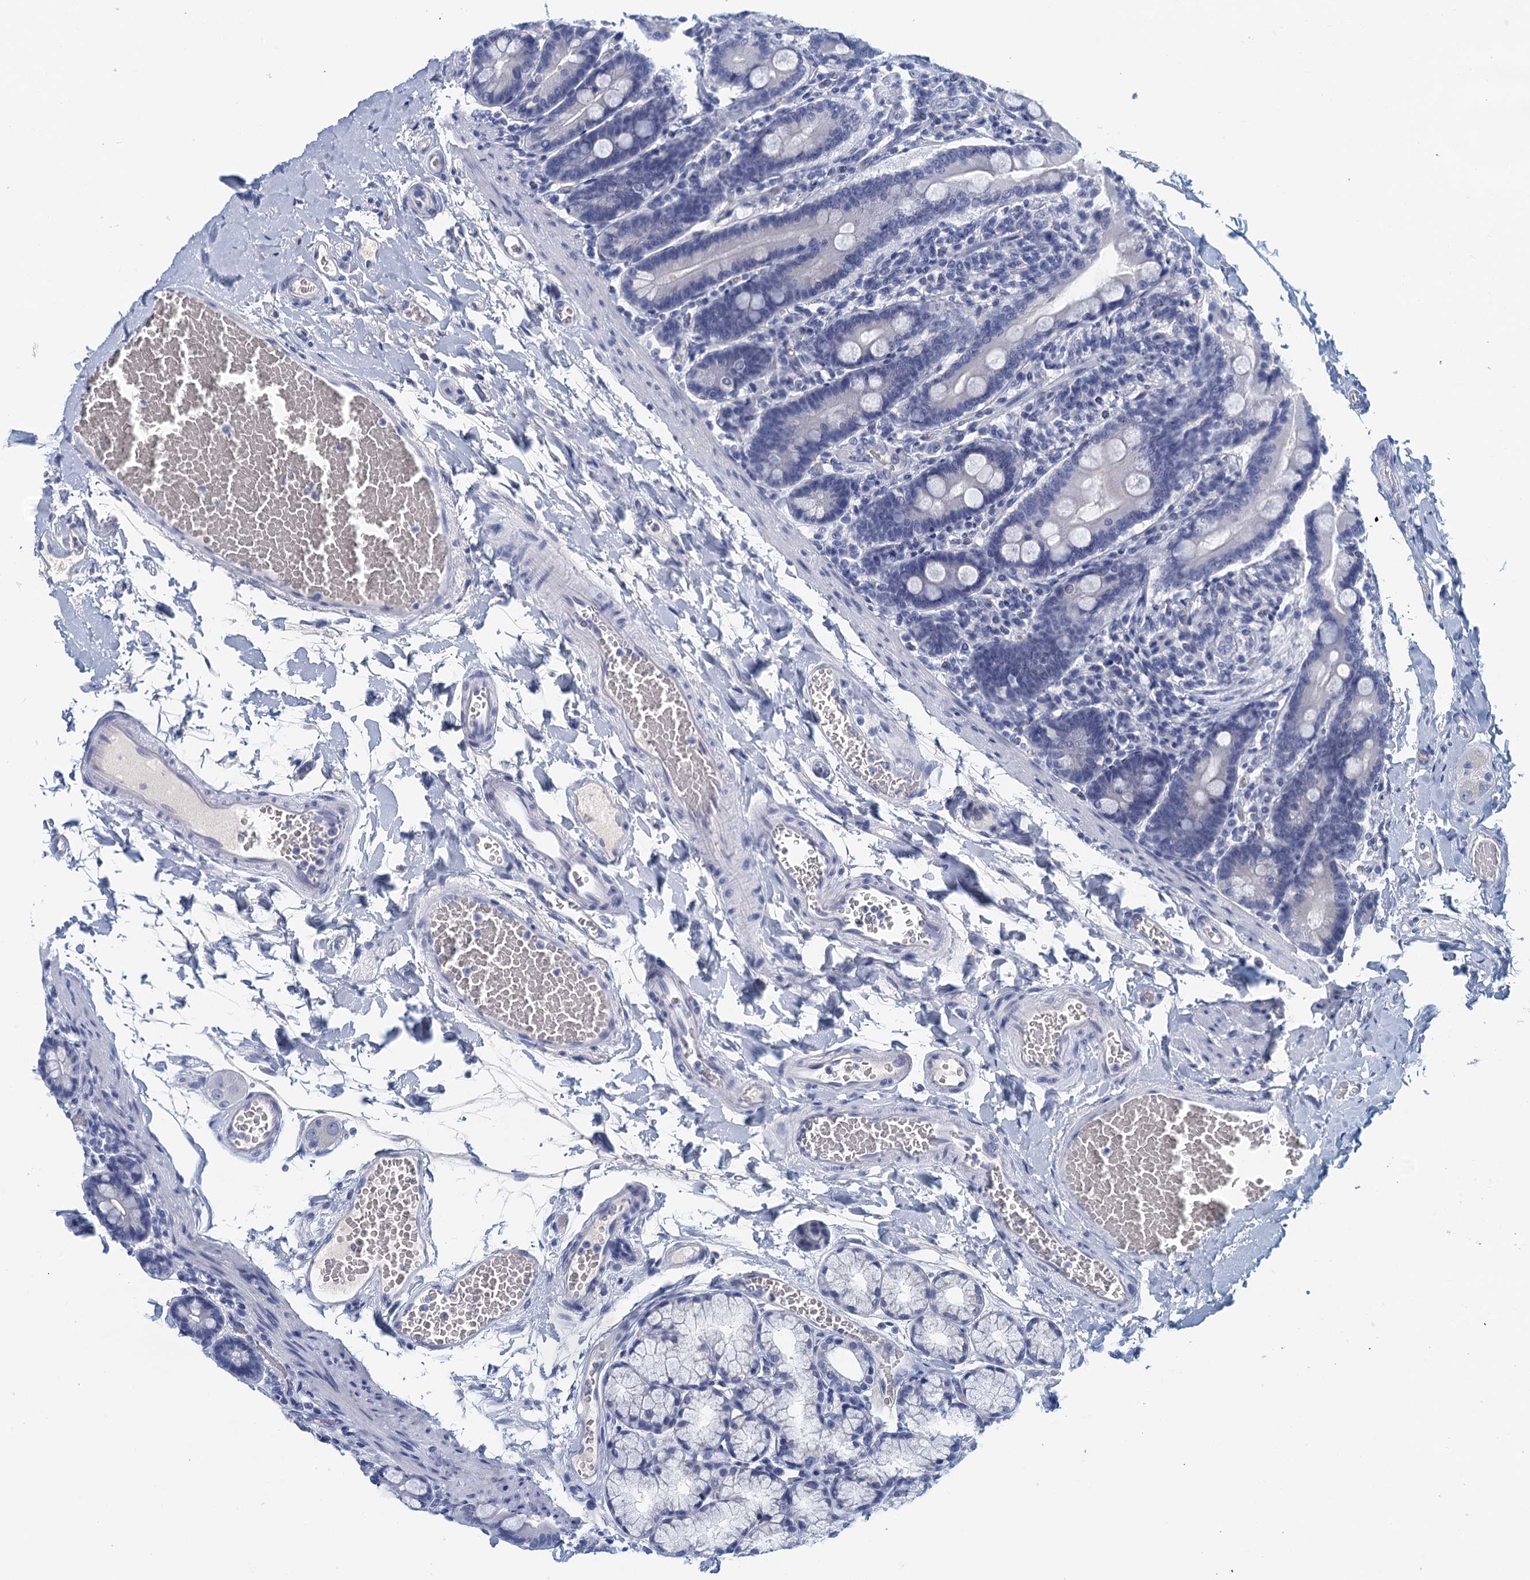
{"staining": {"intensity": "negative", "quantity": "none", "location": "none"}, "tissue": "duodenum", "cell_type": "Glandular cells", "image_type": "normal", "snomed": [{"axis": "morphology", "description": "Normal tissue, NOS"}, {"axis": "topography", "description": "Duodenum"}], "caption": "Immunohistochemistry photomicrograph of benign duodenum: human duodenum stained with DAB (3,3'-diaminobenzidine) demonstrates no significant protein expression in glandular cells.", "gene": "CYP51A1", "patient": {"sex": "male", "age": 54}}